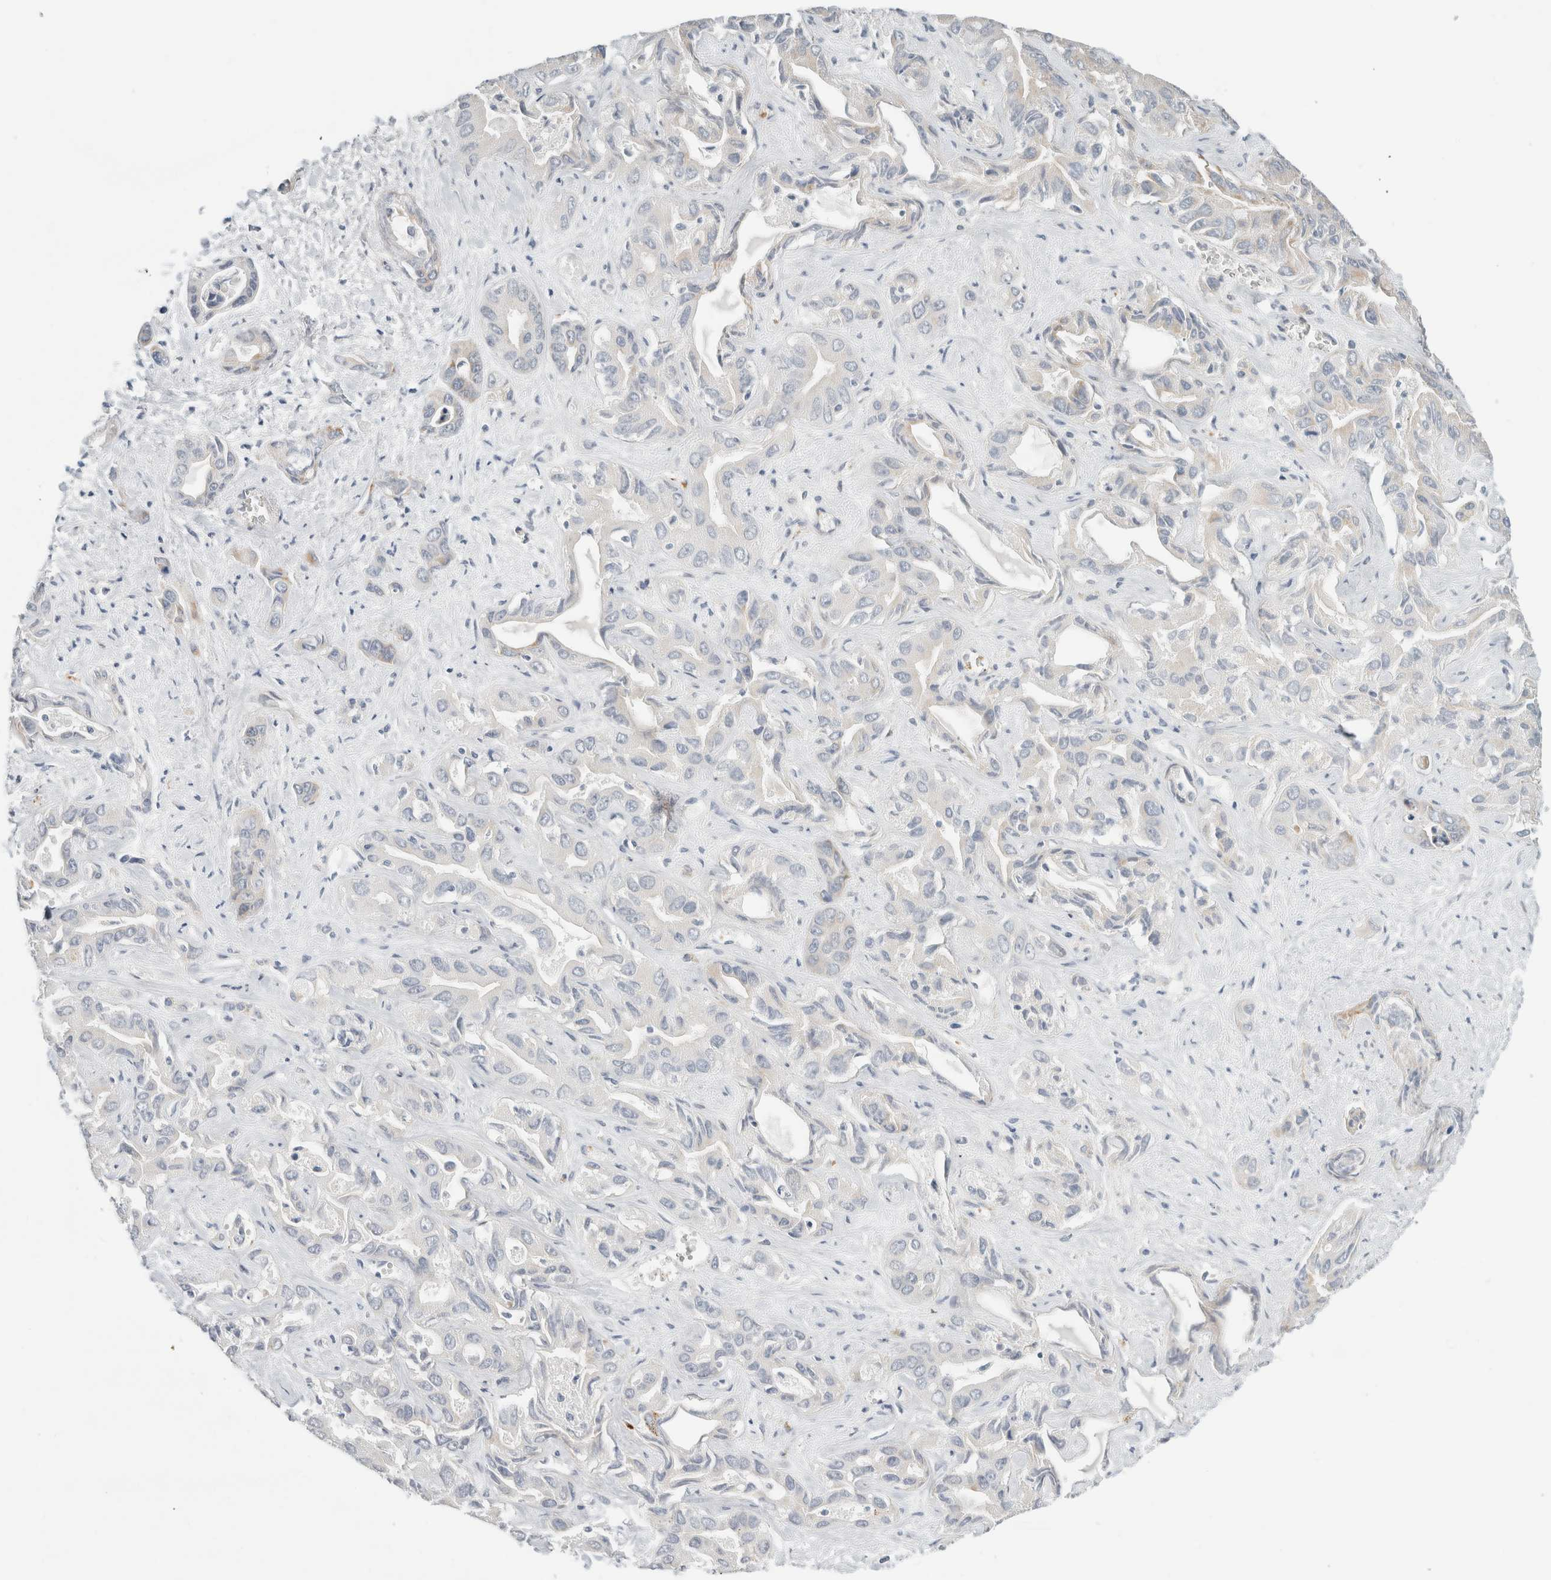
{"staining": {"intensity": "negative", "quantity": "none", "location": "none"}, "tissue": "liver cancer", "cell_type": "Tumor cells", "image_type": "cancer", "snomed": [{"axis": "morphology", "description": "Cholangiocarcinoma"}, {"axis": "topography", "description": "Liver"}], "caption": "Immunohistochemical staining of liver cancer exhibits no significant positivity in tumor cells. (Brightfield microscopy of DAB (3,3'-diaminobenzidine) immunohistochemistry at high magnification).", "gene": "KPNA5", "patient": {"sex": "female", "age": 52}}